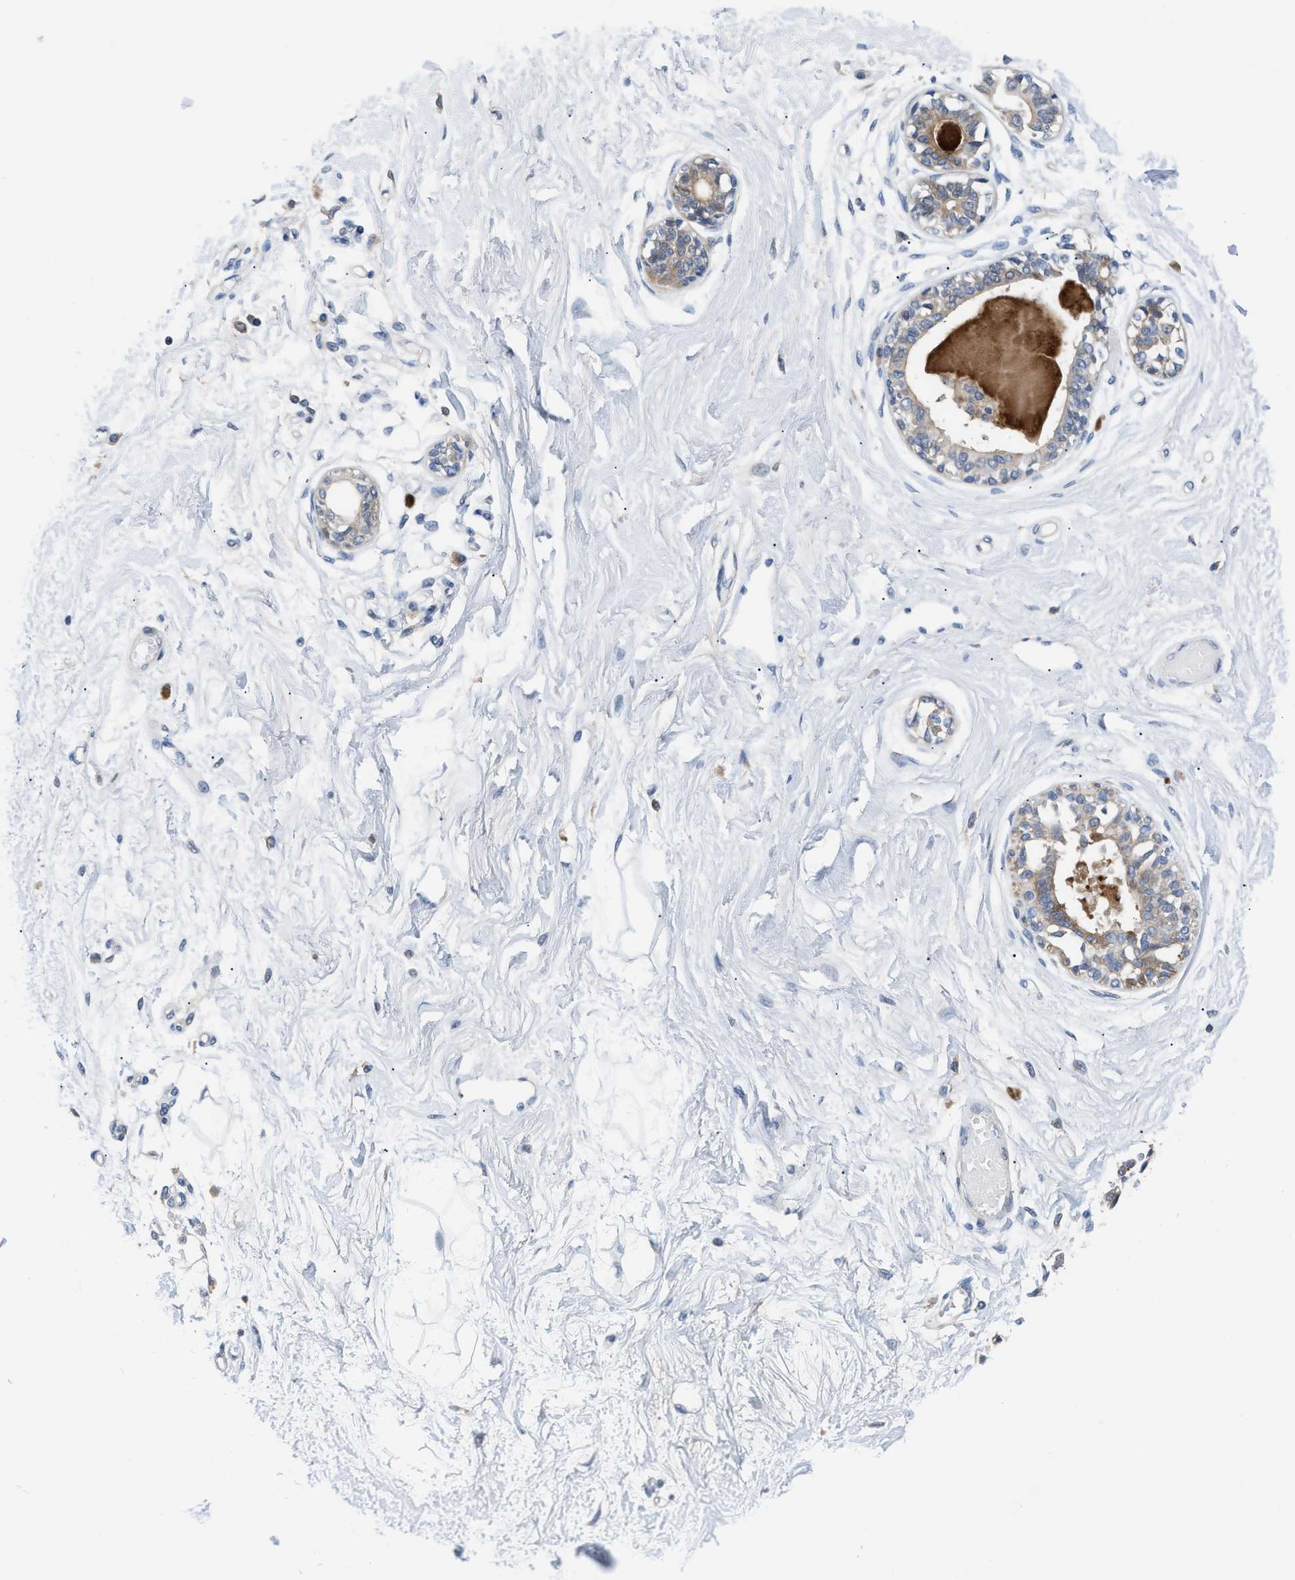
{"staining": {"intensity": "negative", "quantity": "none", "location": "none"}, "tissue": "breast", "cell_type": "Adipocytes", "image_type": "normal", "snomed": [{"axis": "morphology", "description": "Normal tissue, NOS"}, {"axis": "topography", "description": "Breast"}], "caption": "Adipocytes show no significant staining in unremarkable breast.", "gene": "OR9K2", "patient": {"sex": "female", "age": 45}}